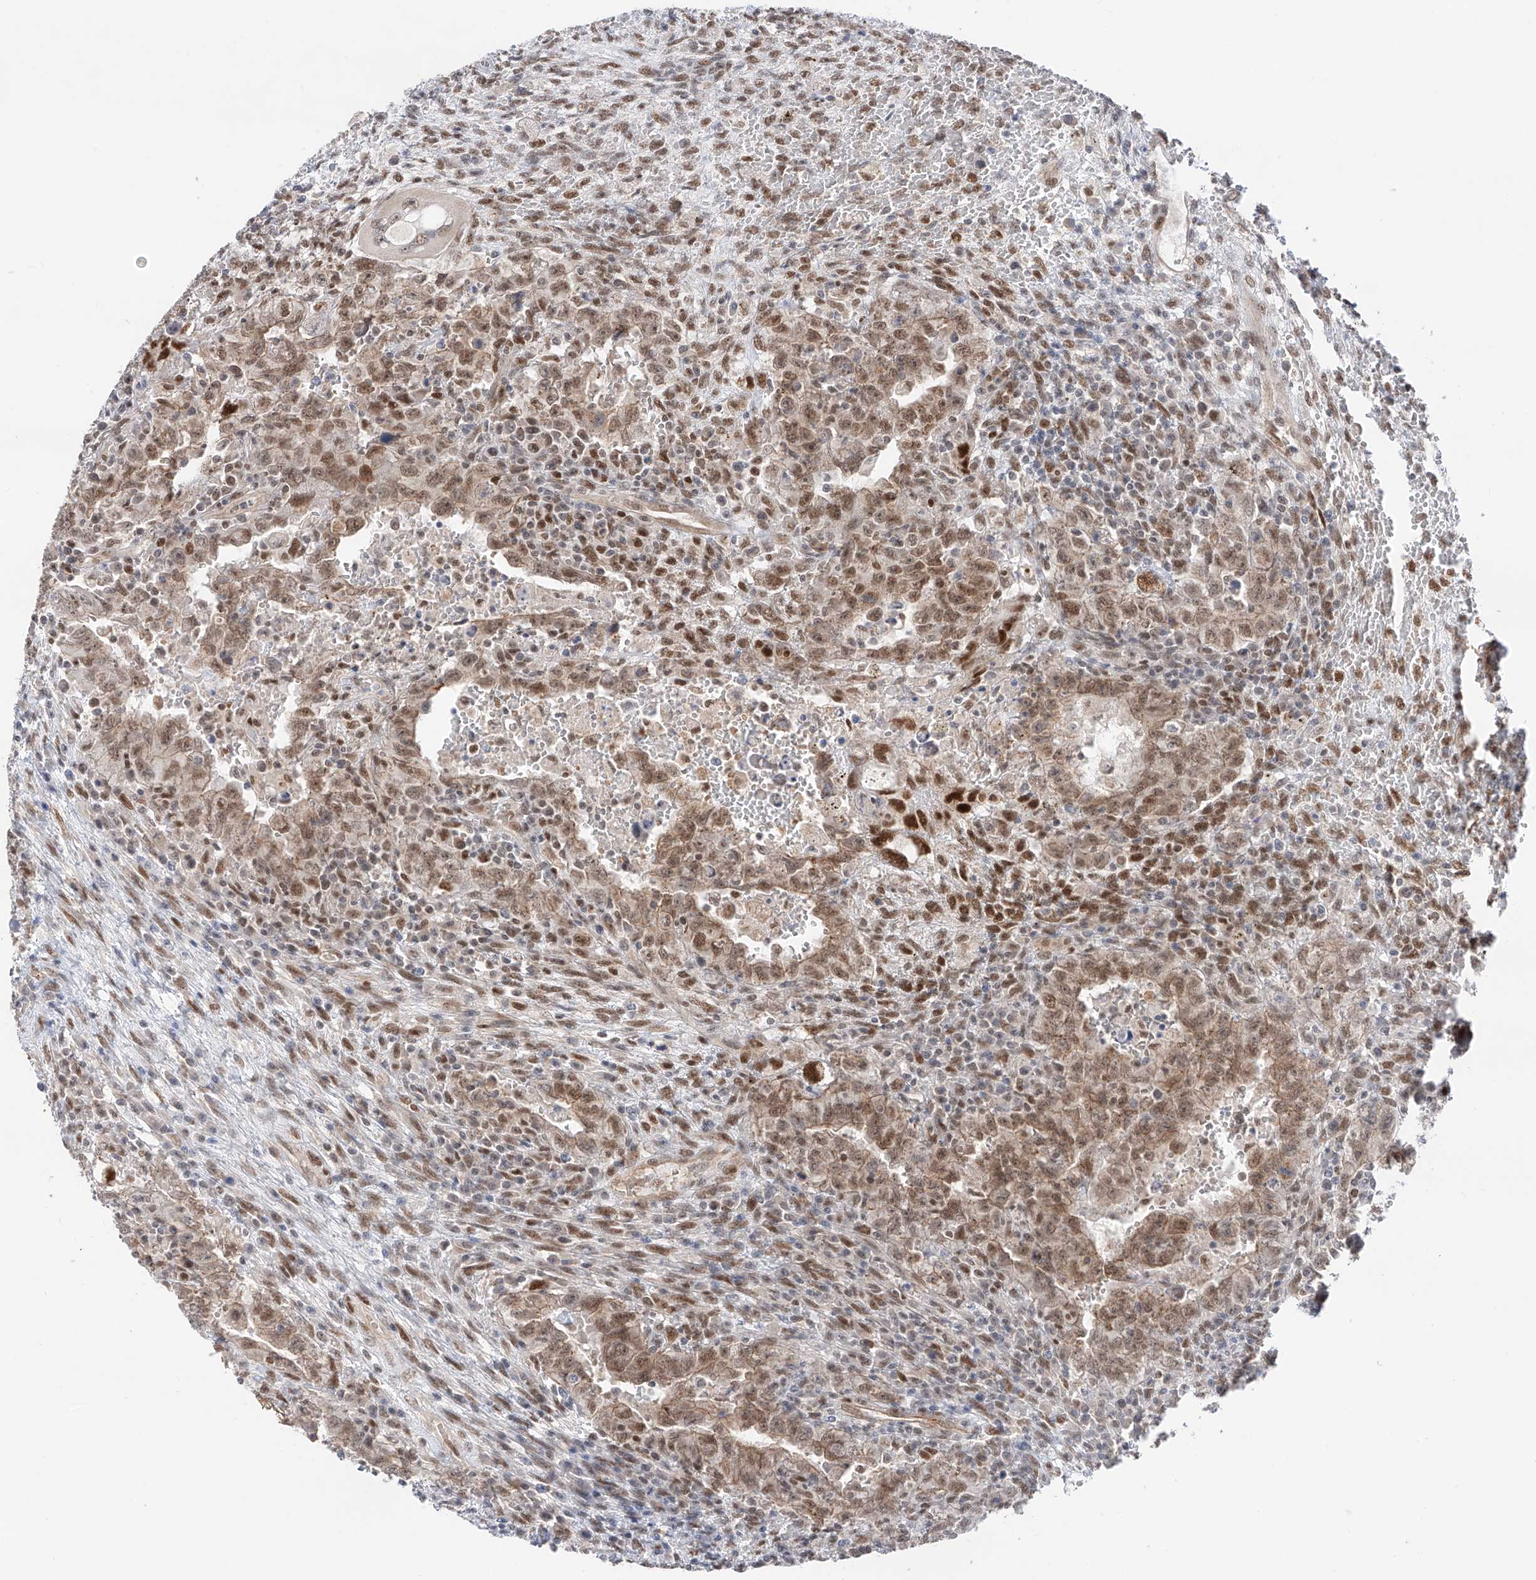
{"staining": {"intensity": "moderate", "quantity": ">75%", "location": "cytoplasmic/membranous,nuclear"}, "tissue": "testis cancer", "cell_type": "Tumor cells", "image_type": "cancer", "snomed": [{"axis": "morphology", "description": "Carcinoma, Embryonal, NOS"}, {"axis": "topography", "description": "Testis"}], "caption": "High-power microscopy captured an immunohistochemistry (IHC) micrograph of testis cancer, revealing moderate cytoplasmic/membranous and nuclear expression in about >75% of tumor cells. The protein of interest is shown in brown color, while the nuclei are stained blue.", "gene": "POGK", "patient": {"sex": "male", "age": 26}}